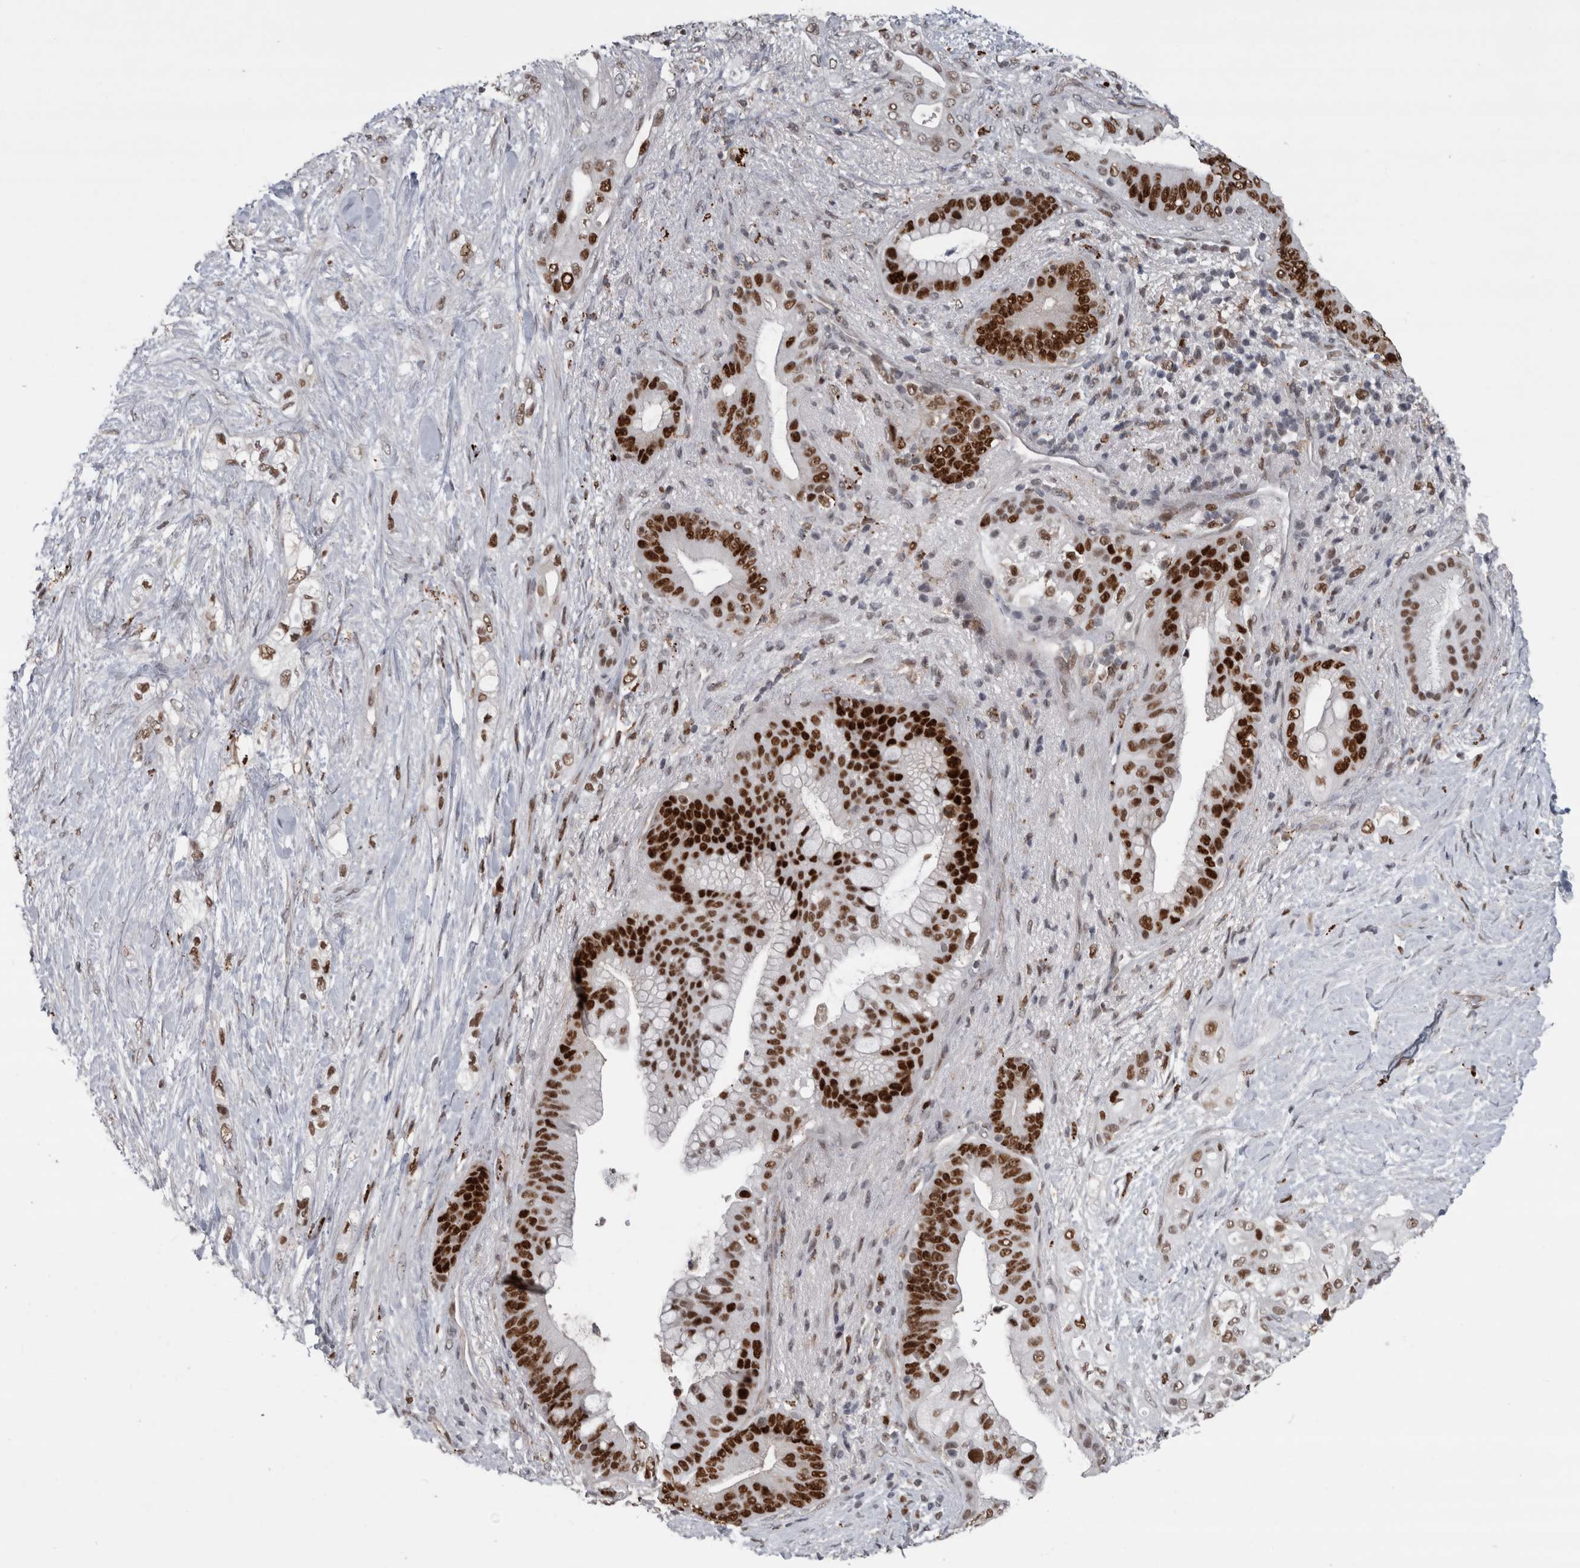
{"staining": {"intensity": "strong", "quantity": ">75%", "location": "nuclear"}, "tissue": "pancreatic cancer", "cell_type": "Tumor cells", "image_type": "cancer", "snomed": [{"axis": "morphology", "description": "Adenocarcinoma, NOS"}, {"axis": "topography", "description": "Pancreas"}], "caption": "Immunohistochemistry (DAB) staining of human pancreatic cancer (adenocarcinoma) shows strong nuclear protein staining in approximately >75% of tumor cells. (Brightfield microscopy of DAB IHC at high magnification).", "gene": "POLD2", "patient": {"sex": "male", "age": 53}}